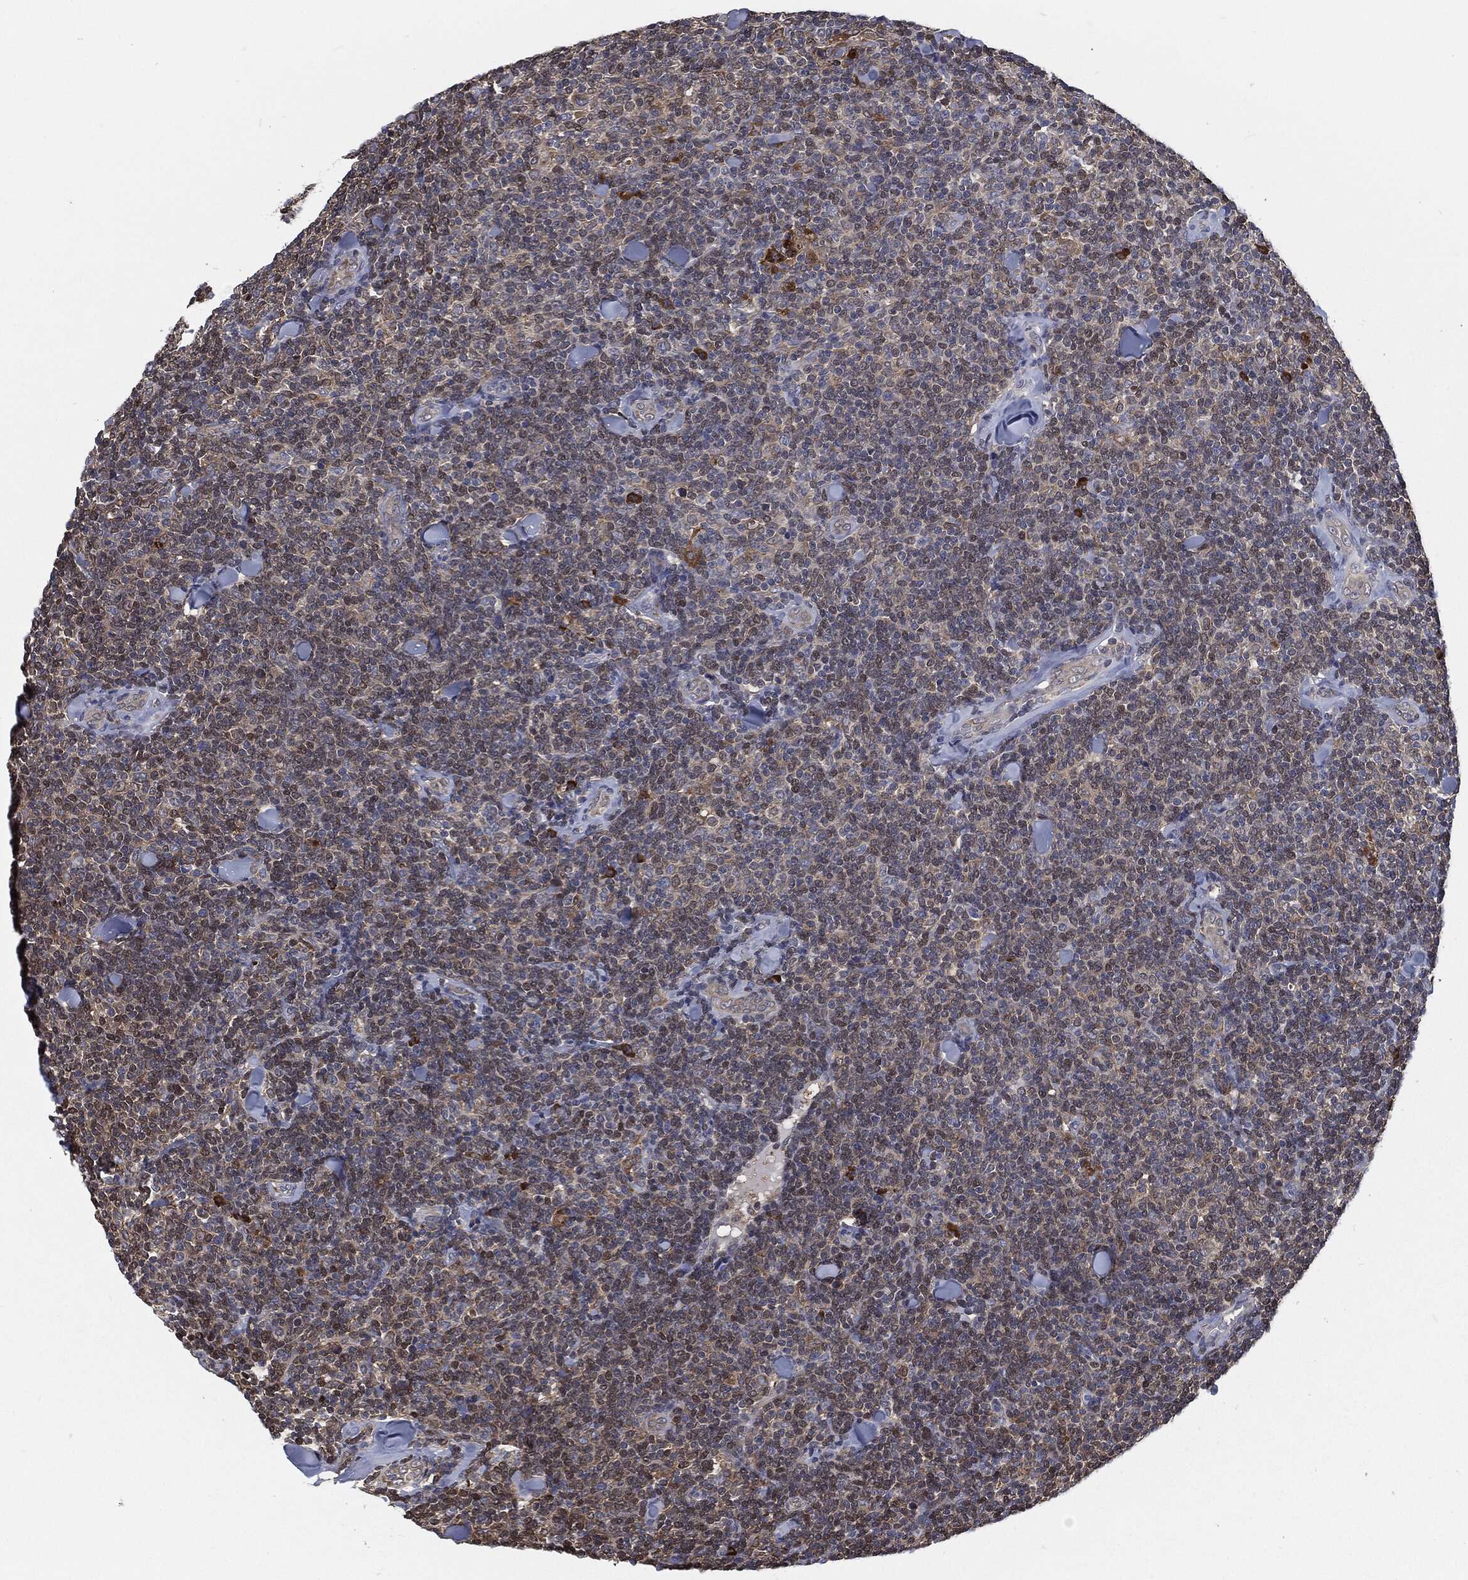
{"staining": {"intensity": "strong", "quantity": "<25%", "location": "cytoplasmic/membranous,nuclear"}, "tissue": "lymphoma", "cell_type": "Tumor cells", "image_type": "cancer", "snomed": [{"axis": "morphology", "description": "Malignant lymphoma, non-Hodgkin's type, Low grade"}, {"axis": "topography", "description": "Lymph node"}], "caption": "Immunohistochemistry (DAB) staining of lymphoma exhibits strong cytoplasmic/membranous and nuclear protein positivity in about <25% of tumor cells.", "gene": "PRDX4", "patient": {"sex": "female", "age": 56}}